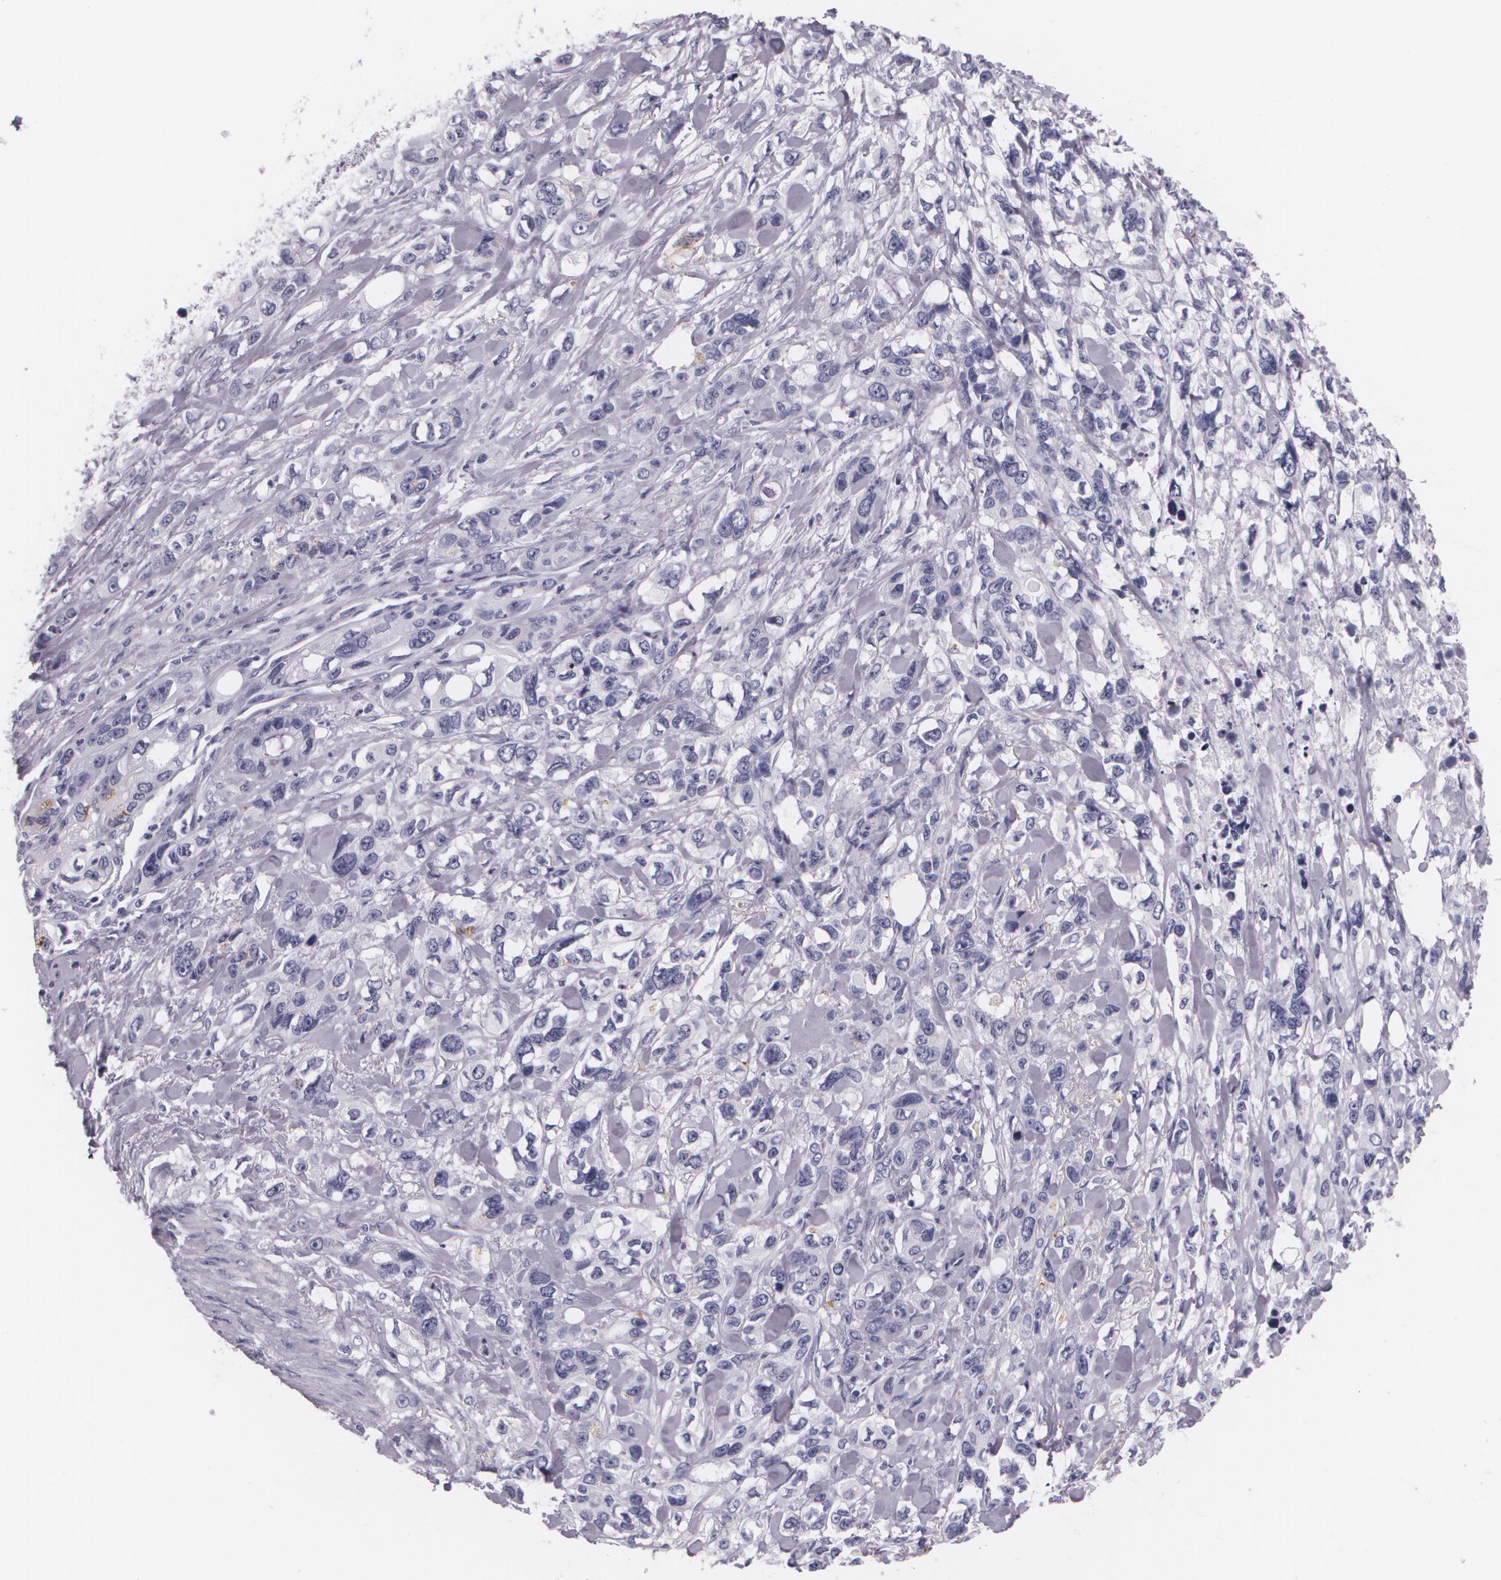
{"staining": {"intensity": "negative", "quantity": "none", "location": "none"}, "tissue": "stomach cancer", "cell_type": "Tumor cells", "image_type": "cancer", "snomed": [{"axis": "morphology", "description": "Adenocarcinoma, NOS"}, {"axis": "topography", "description": "Stomach, upper"}], "caption": "IHC photomicrograph of neoplastic tissue: human stomach cancer stained with DAB (3,3'-diaminobenzidine) reveals no significant protein staining in tumor cells. (DAB immunohistochemistry (IHC) visualized using brightfield microscopy, high magnification).", "gene": "DLG4", "patient": {"sex": "male", "age": 47}}